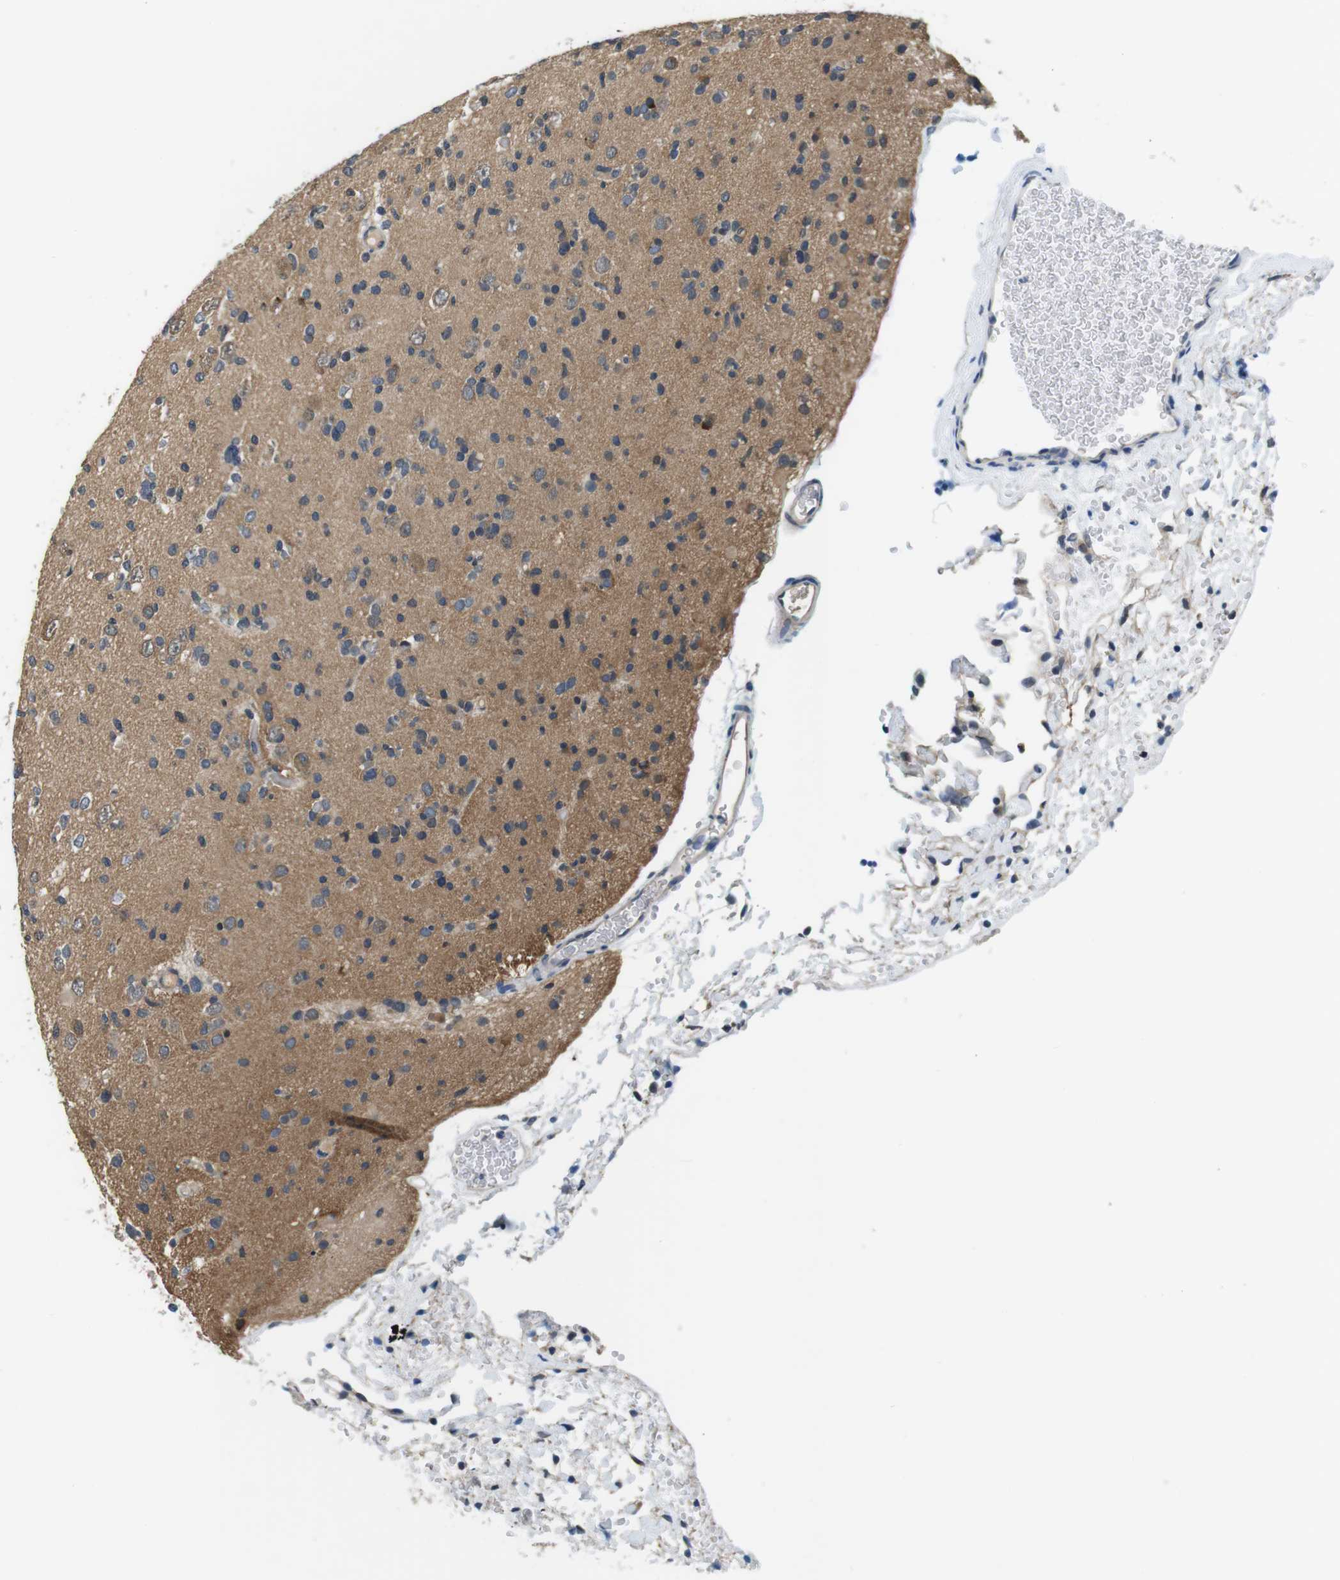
{"staining": {"intensity": "moderate", "quantity": "<25%", "location": "cytoplasmic/membranous"}, "tissue": "glioma", "cell_type": "Tumor cells", "image_type": "cancer", "snomed": [{"axis": "morphology", "description": "Glioma, malignant, Low grade"}, {"axis": "topography", "description": "Brain"}], "caption": "DAB (3,3'-diaminobenzidine) immunohistochemical staining of glioma displays moderate cytoplasmic/membranous protein expression in about <25% of tumor cells.", "gene": "CD163L1", "patient": {"sex": "female", "age": 22}}